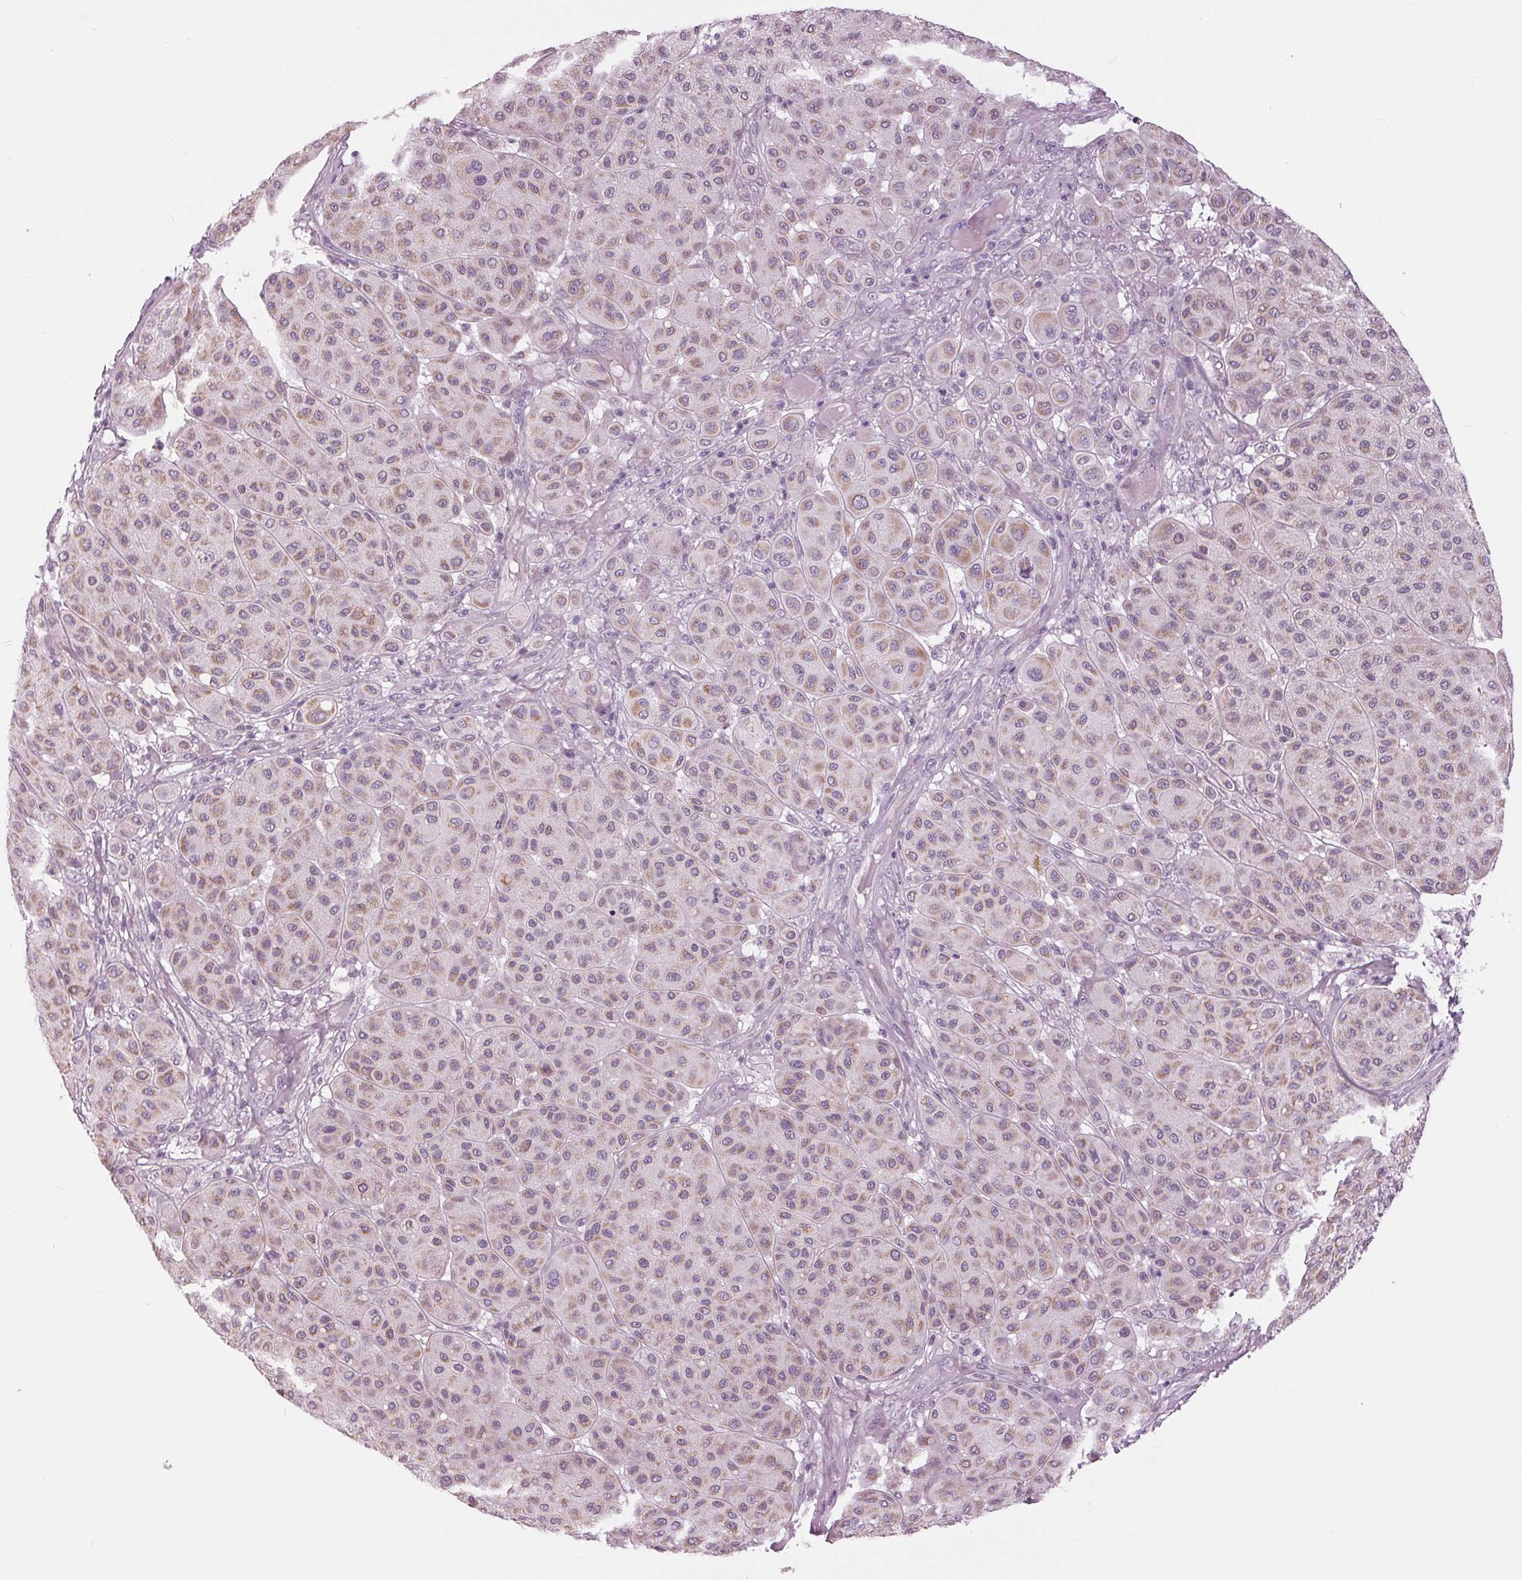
{"staining": {"intensity": "weak", "quantity": ">75%", "location": "cytoplasmic/membranous"}, "tissue": "melanoma", "cell_type": "Tumor cells", "image_type": "cancer", "snomed": [{"axis": "morphology", "description": "Malignant melanoma, Metastatic site"}, {"axis": "topography", "description": "Smooth muscle"}], "caption": "Brown immunohistochemical staining in melanoma reveals weak cytoplasmic/membranous expression in about >75% of tumor cells. (DAB IHC with brightfield microscopy, high magnification).", "gene": "SAMD4A", "patient": {"sex": "male", "age": 41}}